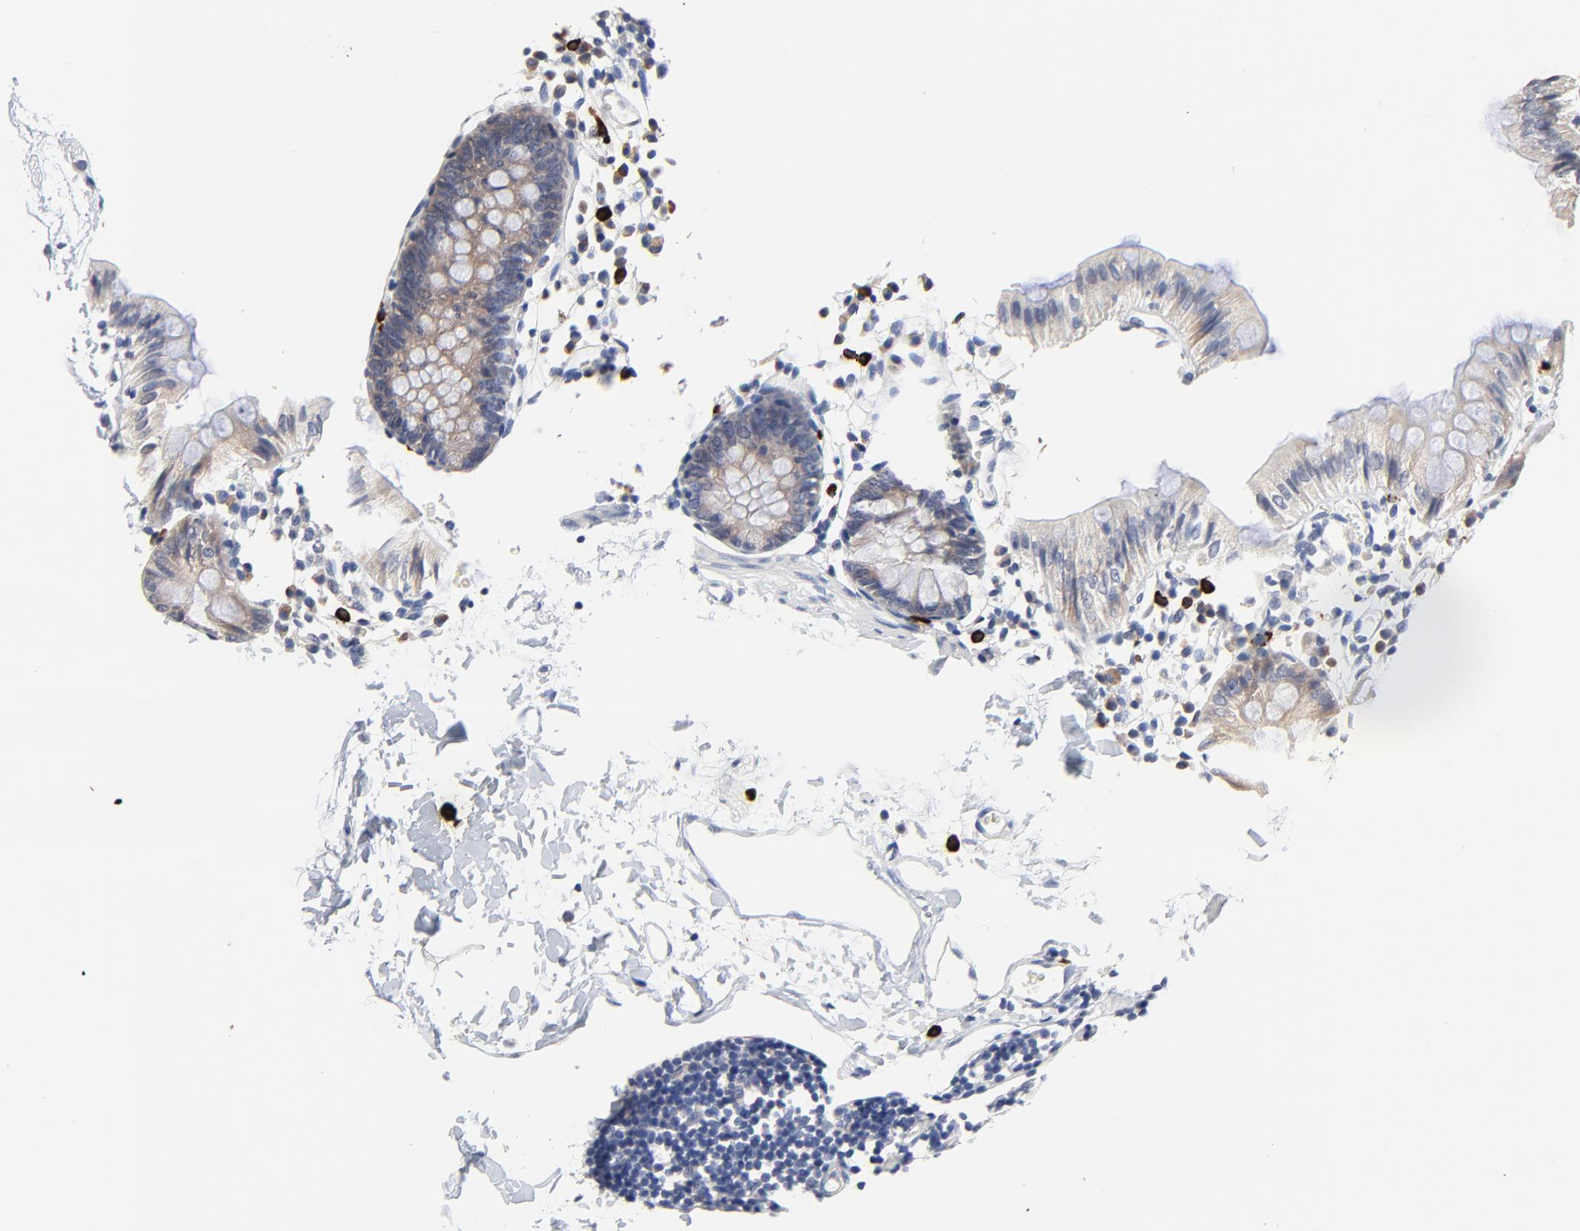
{"staining": {"intensity": "negative", "quantity": "none", "location": "none"}, "tissue": "colon", "cell_type": "Endothelial cells", "image_type": "normal", "snomed": [{"axis": "morphology", "description": "Normal tissue, NOS"}, {"axis": "topography", "description": "Colon"}], "caption": "Immunohistochemistry of normal colon reveals no positivity in endothelial cells.", "gene": "FBXL5", "patient": {"sex": "male", "age": 14}}